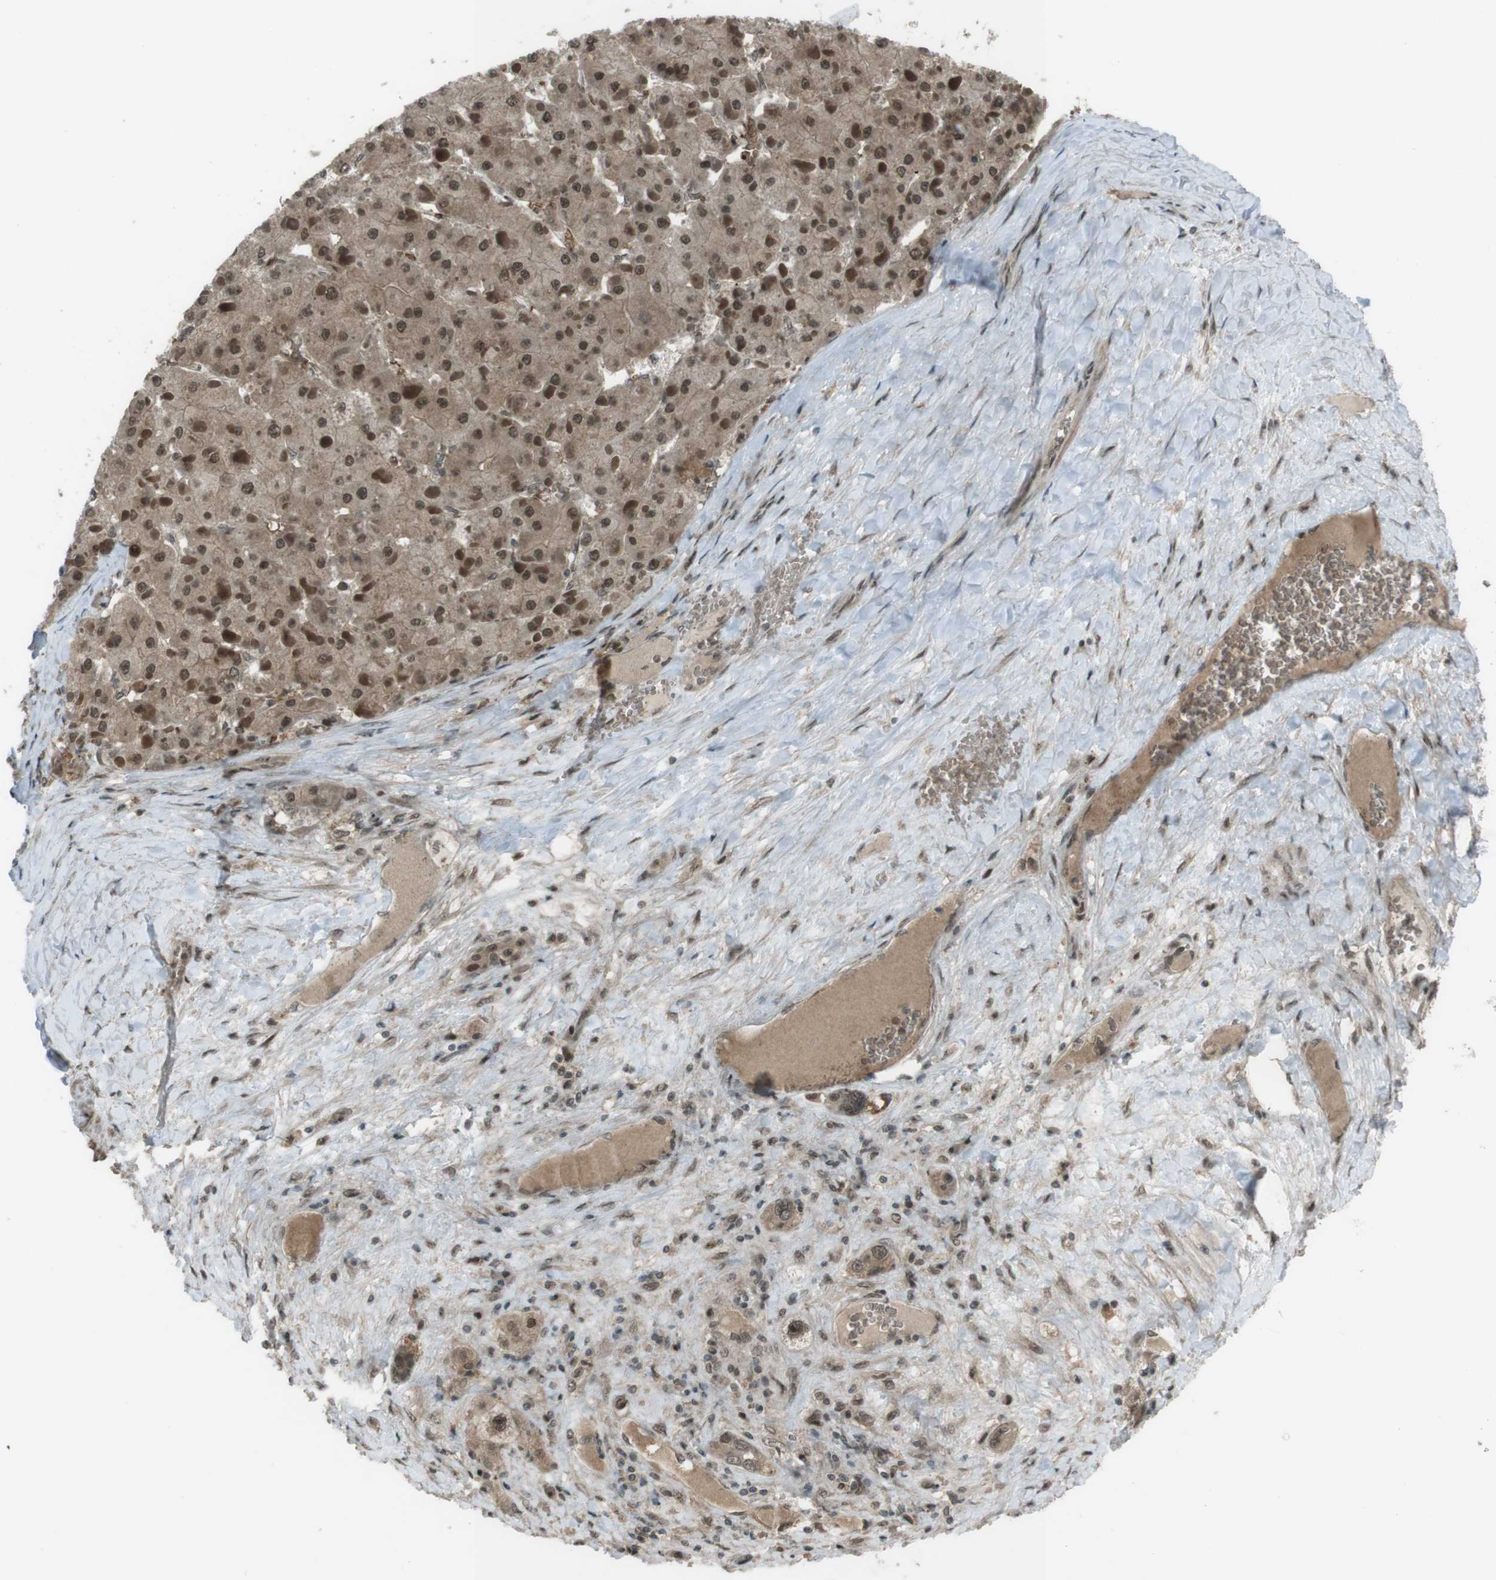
{"staining": {"intensity": "moderate", "quantity": ">75%", "location": "cytoplasmic/membranous,nuclear"}, "tissue": "liver cancer", "cell_type": "Tumor cells", "image_type": "cancer", "snomed": [{"axis": "morphology", "description": "Carcinoma, Hepatocellular, NOS"}, {"axis": "topography", "description": "Liver"}], "caption": "Immunohistochemical staining of liver cancer shows moderate cytoplasmic/membranous and nuclear protein positivity in approximately >75% of tumor cells. (IHC, brightfield microscopy, high magnification).", "gene": "SLITRK5", "patient": {"sex": "female", "age": 73}}